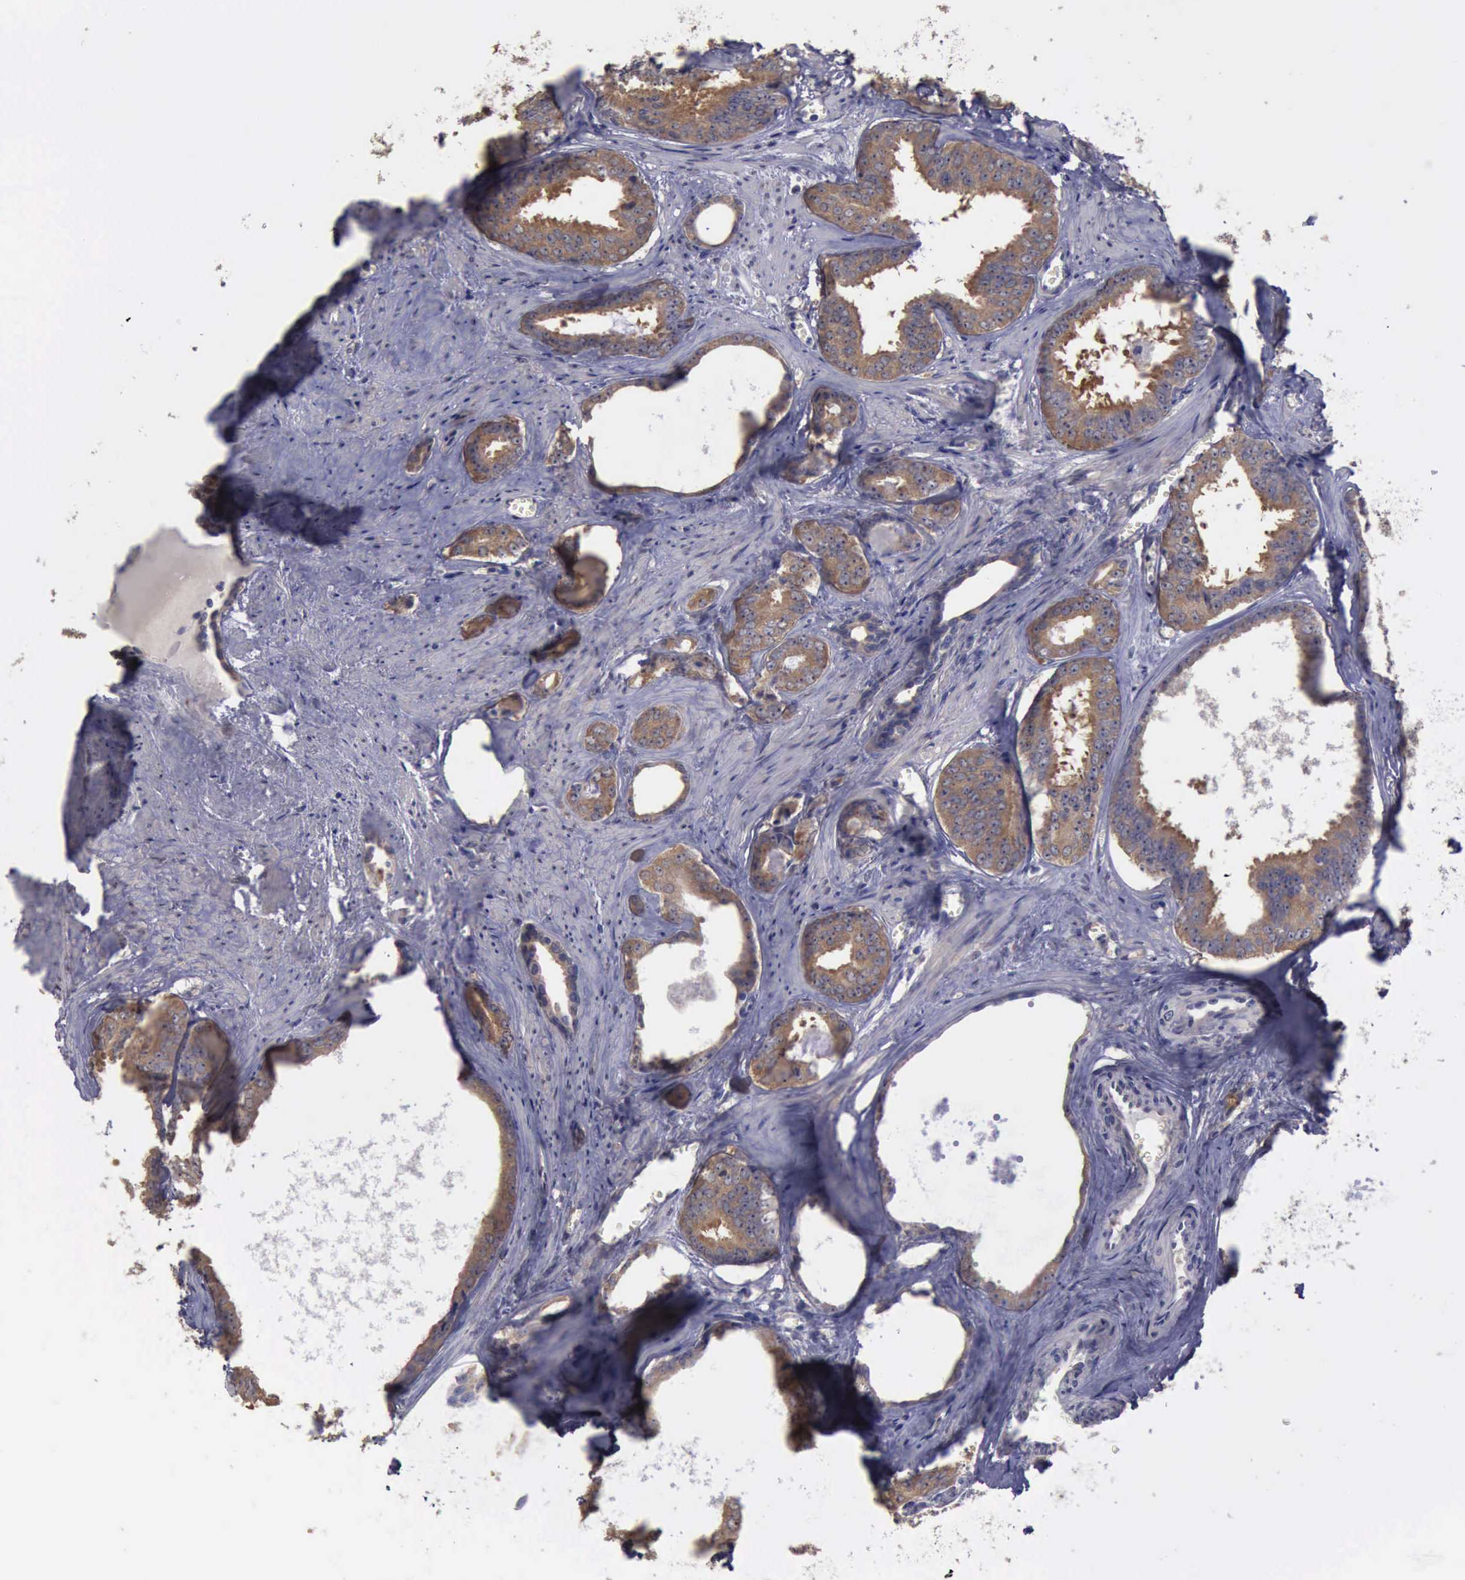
{"staining": {"intensity": "weak", "quantity": ">75%", "location": "cytoplasmic/membranous"}, "tissue": "prostate cancer", "cell_type": "Tumor cells", "image_type": "cancer", "snomed": [{"axis": "morphology", "description": "Adenocarcinoma, Medium grade"}, {"axis": "topography", "description": "Prostate"}], "caption": "Protein staining of prostate cancer (medium-grade adenocarcinoma) tissue demonstrates weak cytoplasmic/membranous expression in approximately >75% of tumor cells.", "gene": "PHKA1", "patient": {"sex": "male", "age": 79}}